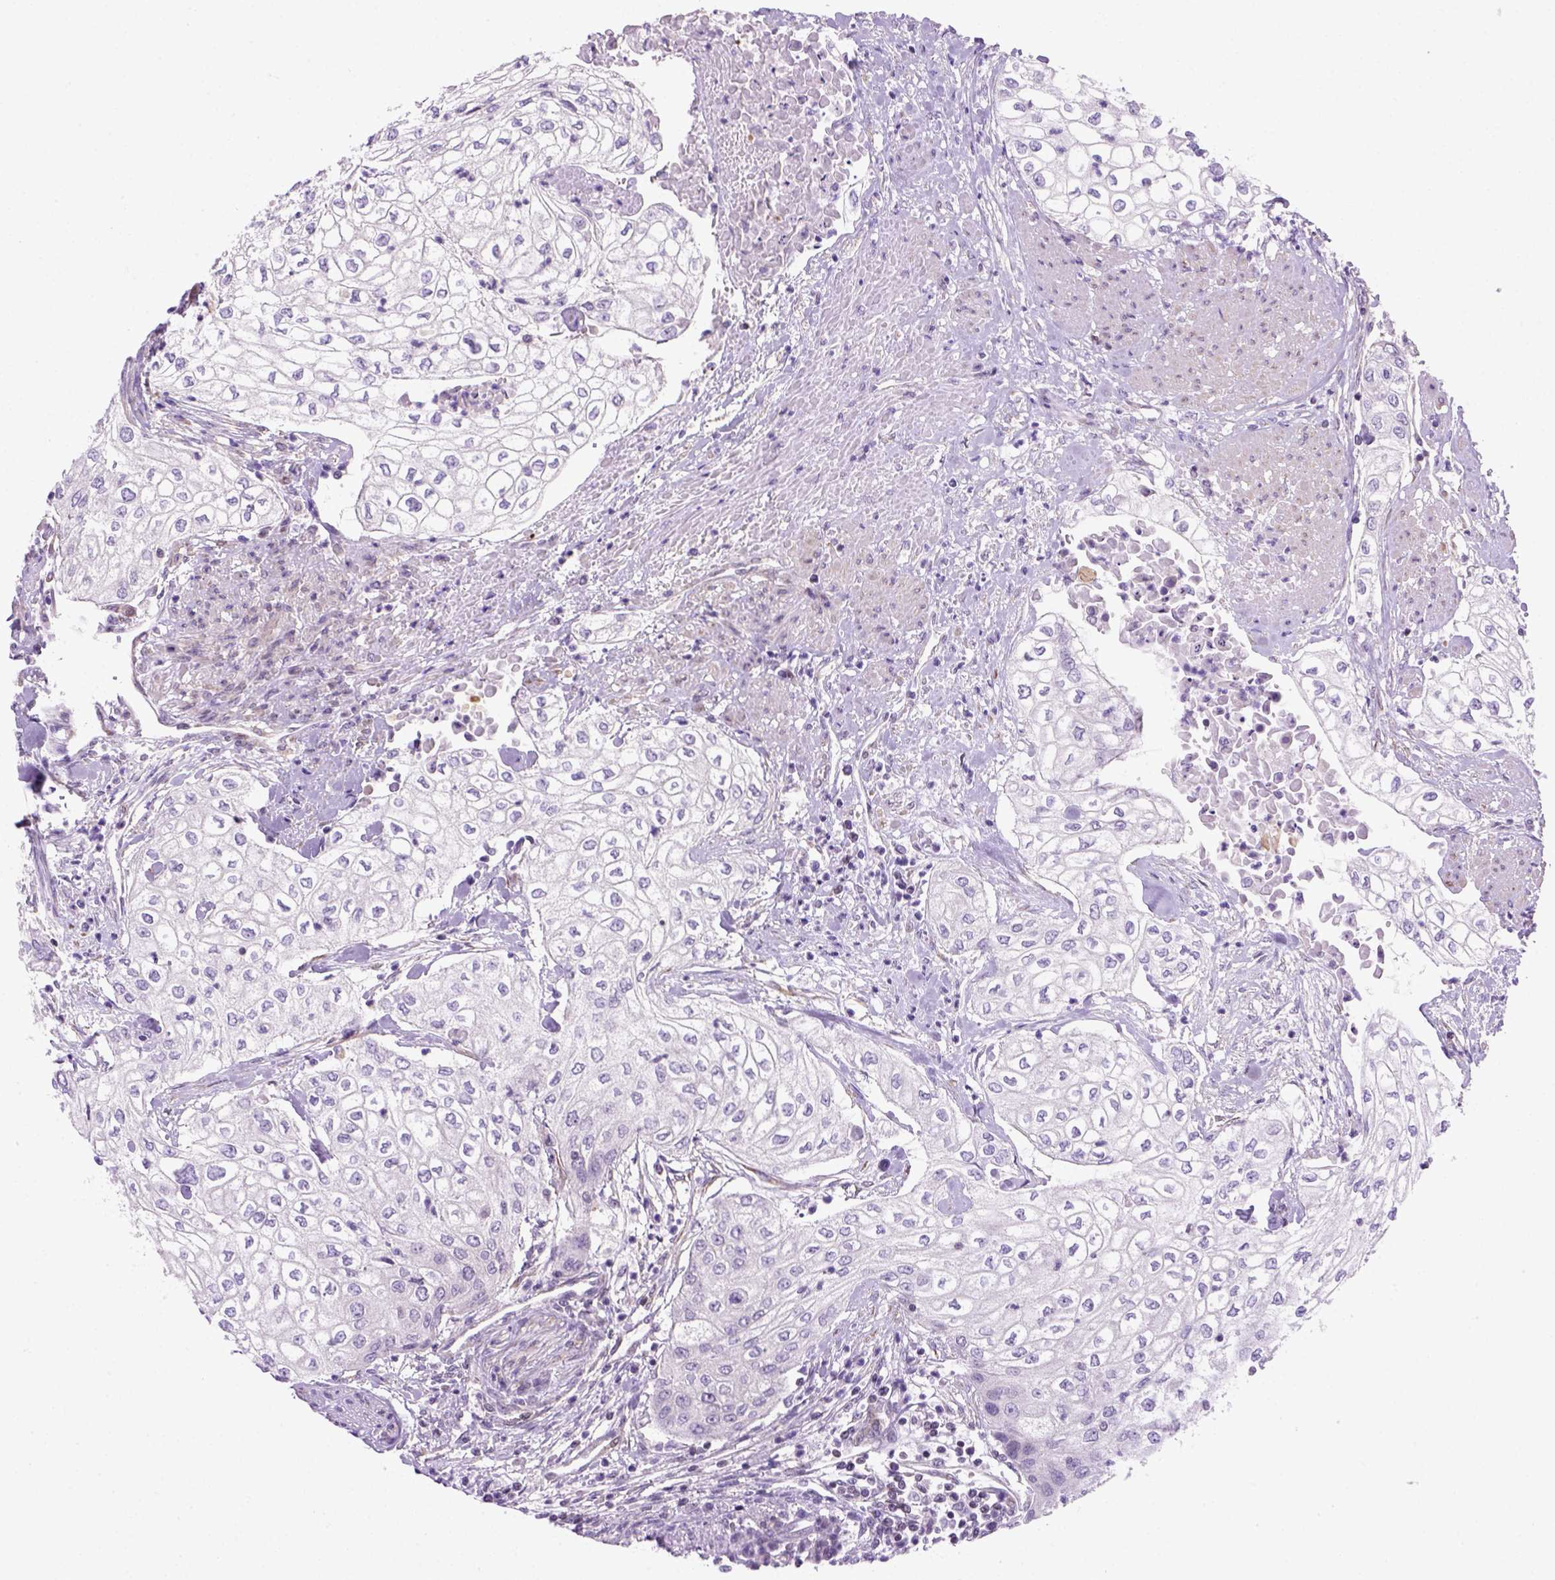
{"staining": {"intensity": "negative", "quantity": "none", "location": "none"}, "tissue": "urothelial cancer", "cell_type": "Tumor cells", "image_type": "cancer", "snomed": [{"axis": "morphology", "description": "Urothelial carcinoma, High grade"}, {"axis": "topography", "description": "Urinary bladder"}], "caption": "An image of human high-grade urothelial carcinoma is negative for staining in tumor cells.", "gene": "MGMT", "patient": {"sex": "male", "age": 62}}